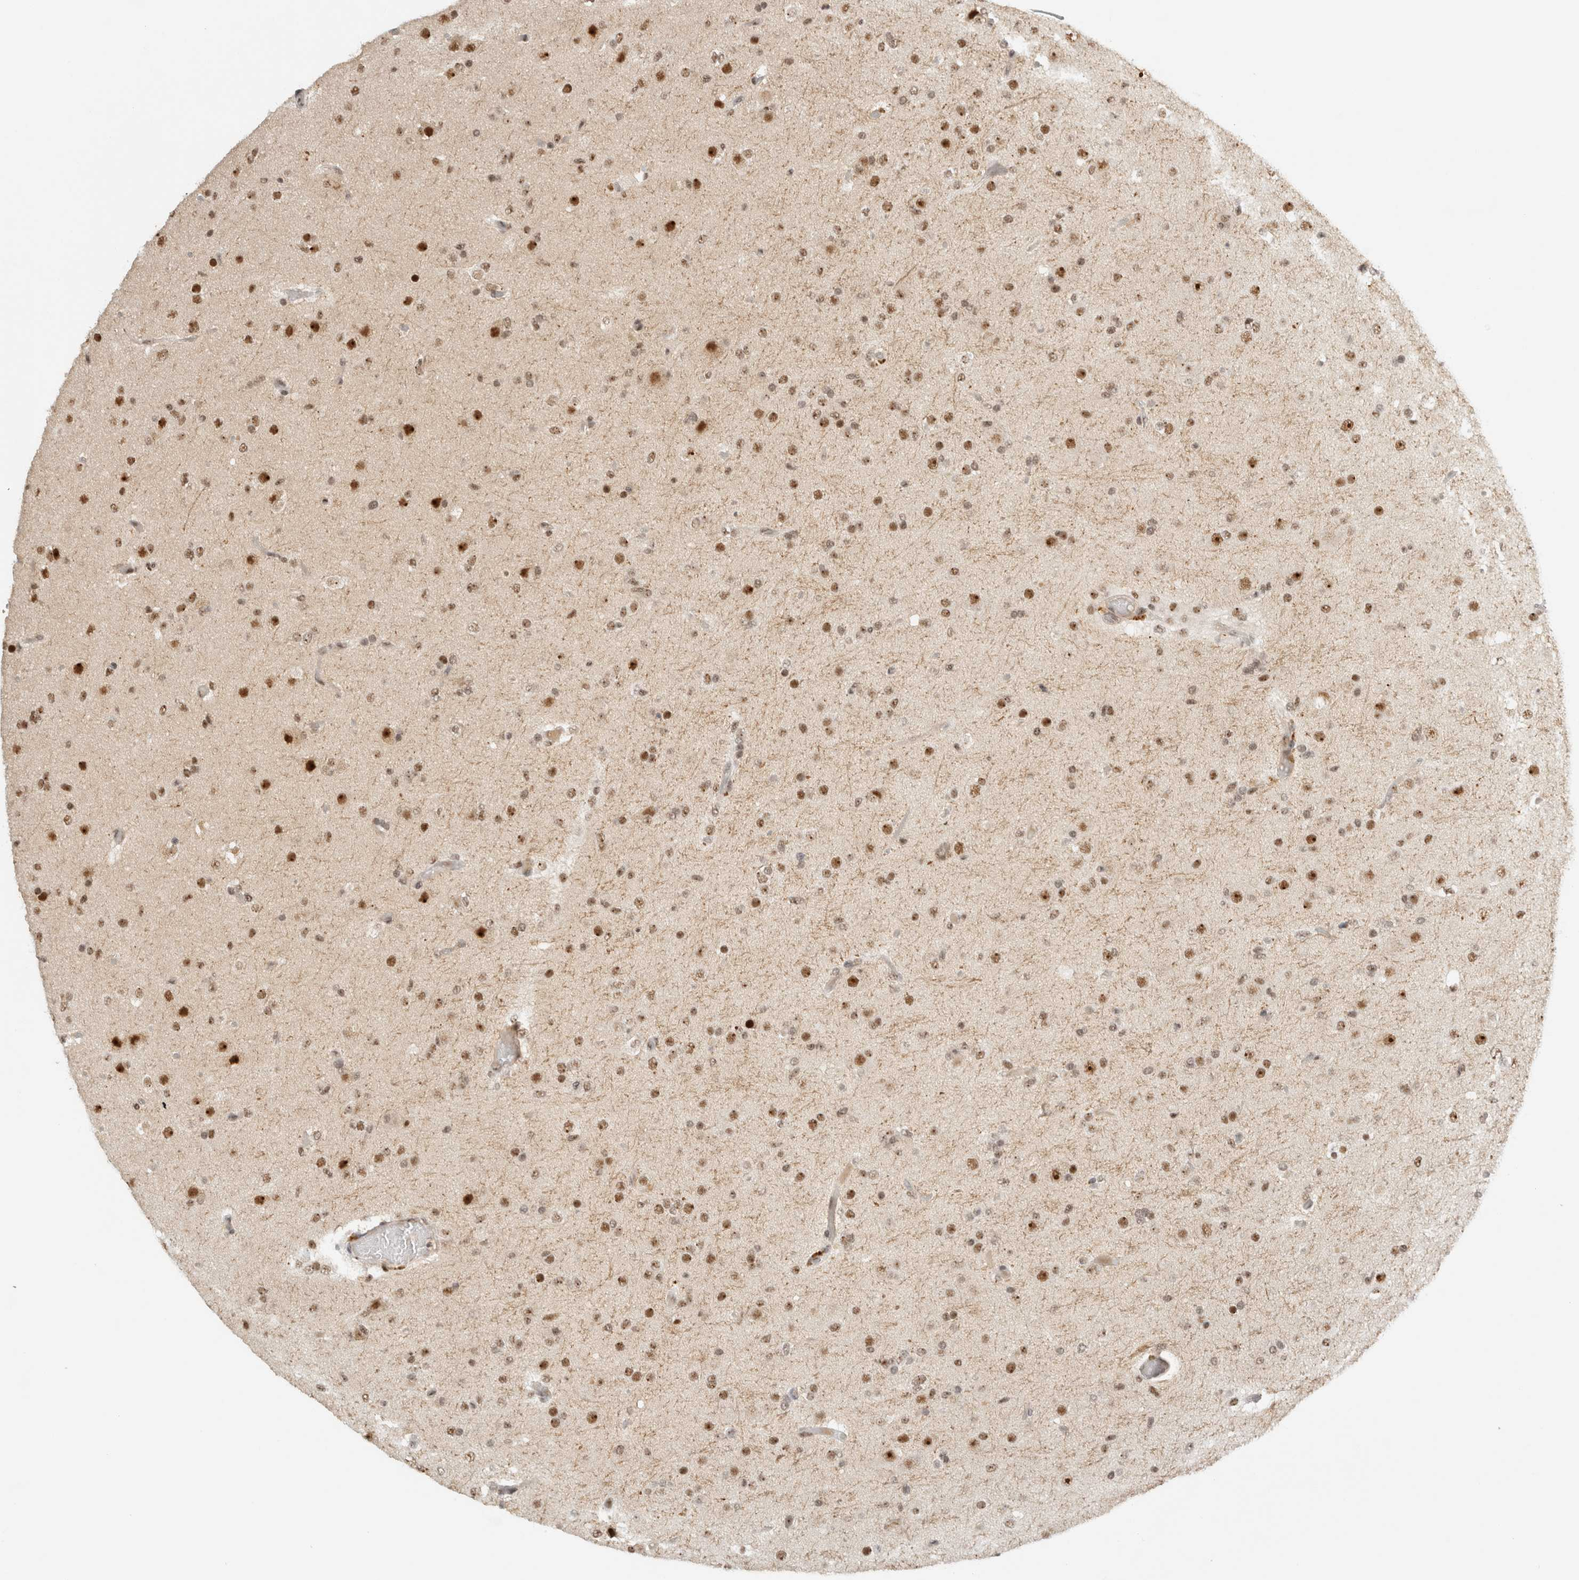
{"staining": {"intensity": "moderate", "quantity": ">75%", "location": "nuclear"}, "tissue": "glioma", "cell_type": "Tumor cells", "image_type": "cancer", "snomed": [{"axis": "morphology", "description": "Glioma, malignant, Low grade"}, {"axis": "topography", "description": "Brain"}], "caption": "Human glioma stained with a brown dye reveals moderate nuclear positive staining in approximately >75% of tumor cells.", "gene": "EBNA1BP2", "patient": {"sex": "male", "age": 65}}